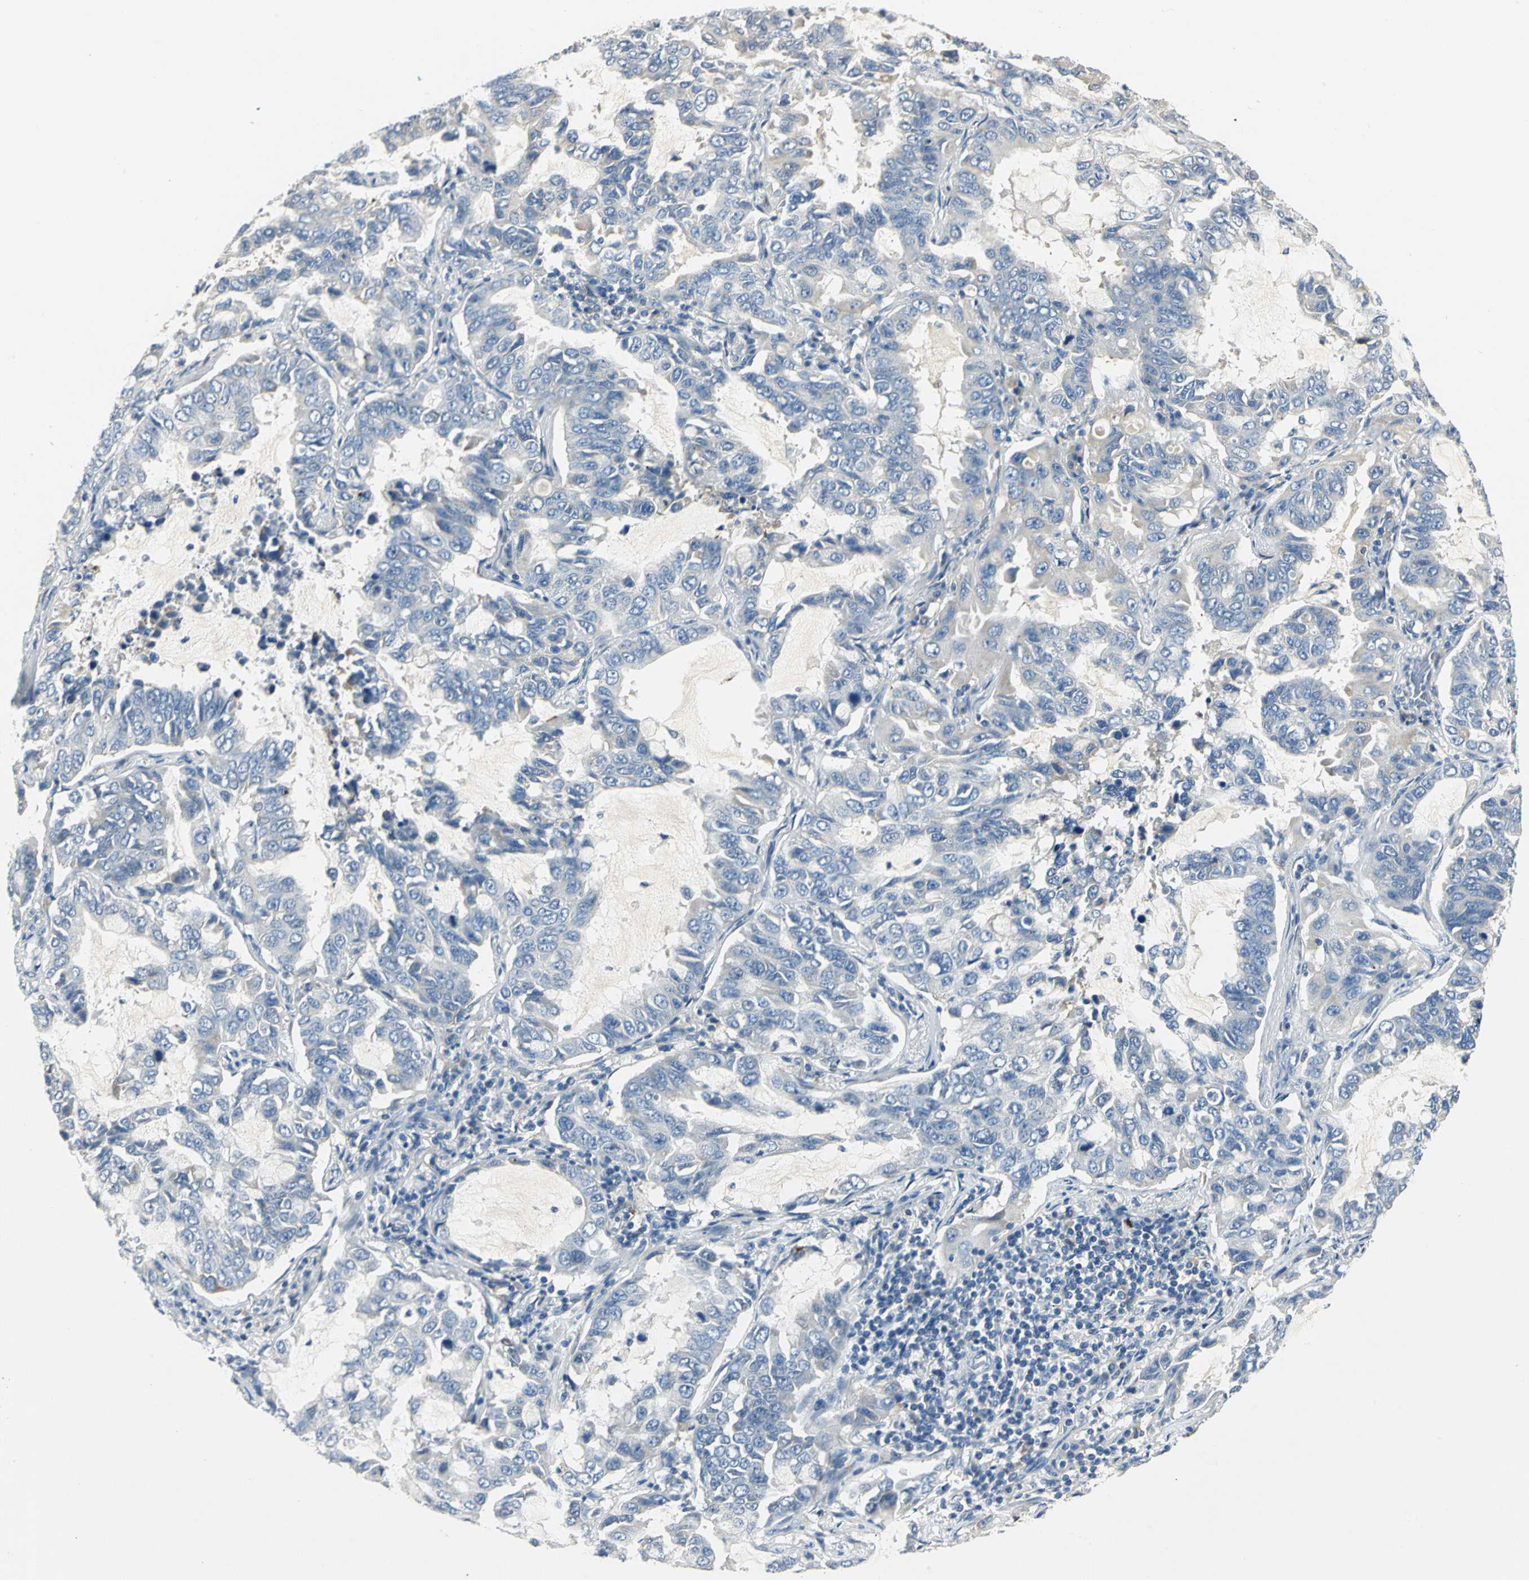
{"staining": {"intensity": "negative", "quantity": "none", "location": "none"}, "tissue": "lung cancer", "cell_type": "Tumor cells", "image_type": "cancer", "snomed": [{"axis": "morphology", "description": "Adenocarcinoma, NOS"}, {"axis": "topography", "description": "Lung"}], "caption": "High power microscopy image of an immunohistochemistry (IHC) photomicrograph of adenocarcinoma (lung), revealing no significant positivity in tumor cells. (DAB (3,3'-diaminobenzidine) immunohistochemistry (IHC) visualized using brightfield microscopy, high magnification).", "gene": "B3GNT2", "patient": {"sex": "male", "age": 64}}